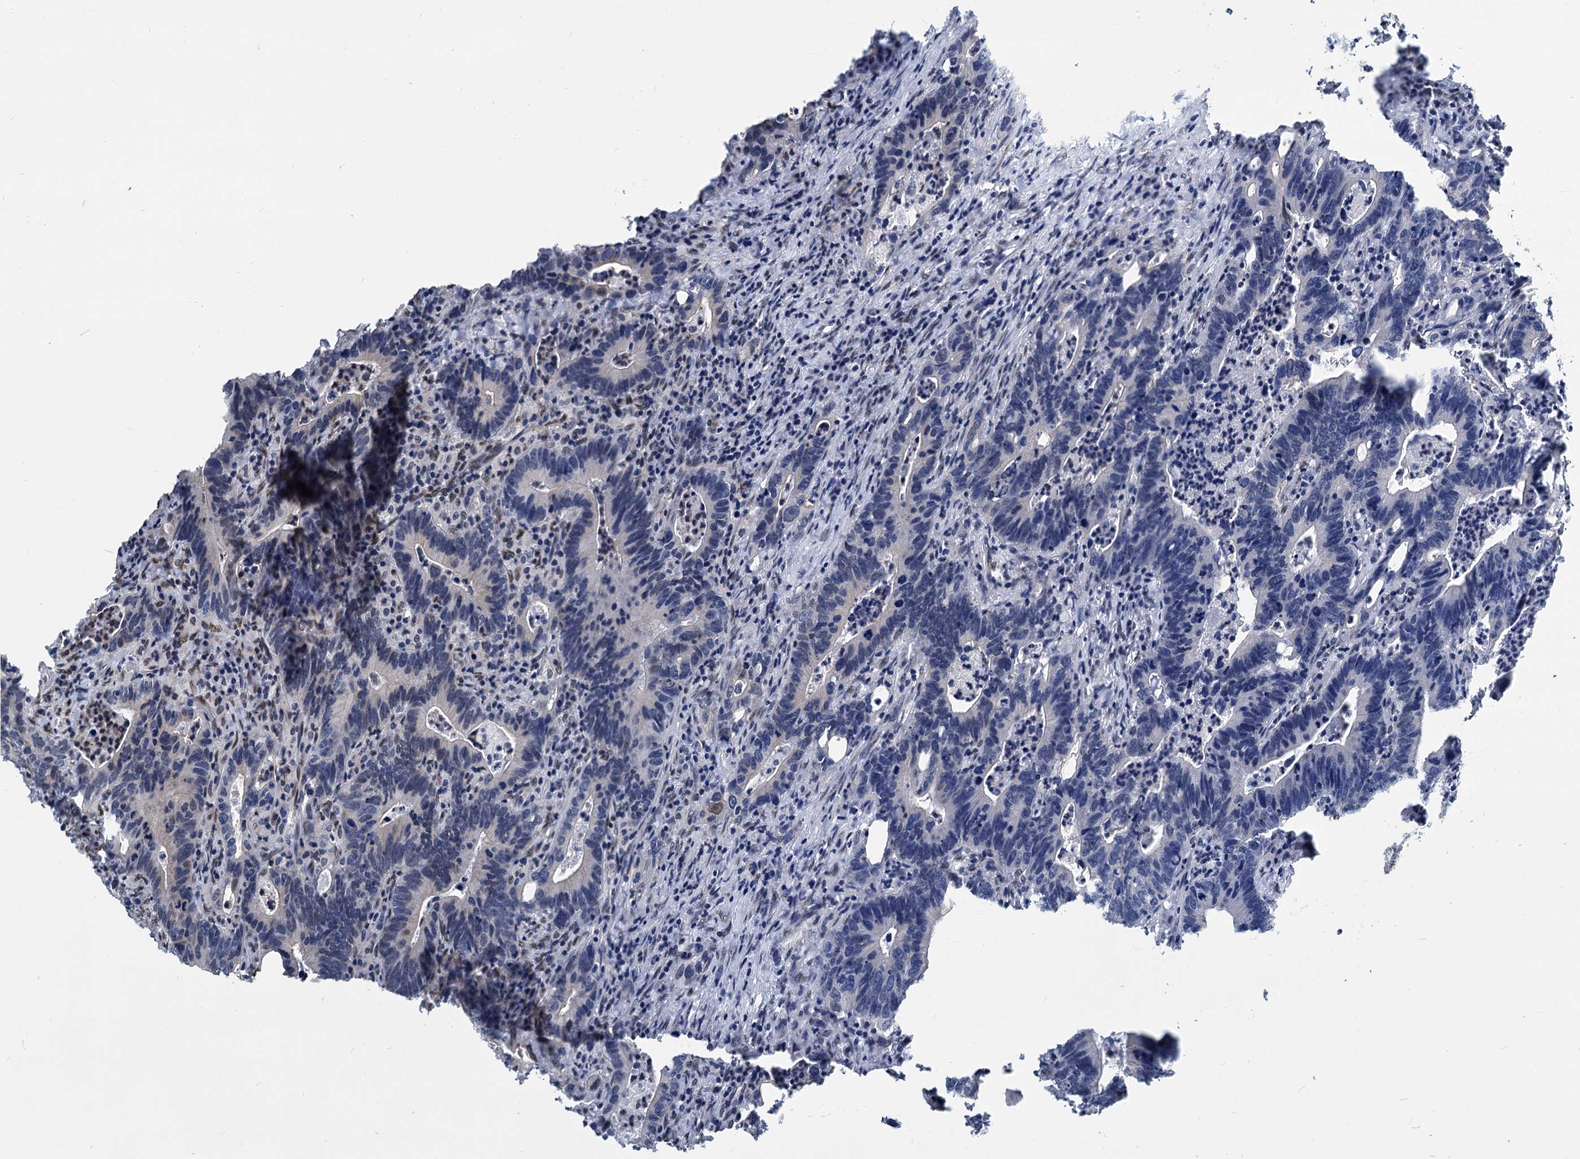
{"staining": {"intensity": "negative", "quantity": "none", "location": "none"}, "tissue": "colorectal cancer", "cell_type": "Tumor cells", "image_type": "cancer", "snomed": [{"axis": "morphology", "description": "Adenocarcinoma, NOS"}, {"axis": "topography", "description": "Colon"}], "caption": "Tumor cells are negative for brown protein staining in colorectal cancer. (Immunohistochemistry (ihc), brightfield microscopy, high magnification).", "gene": "MECP2", "patient": {"sex": "female", "age": 75}}